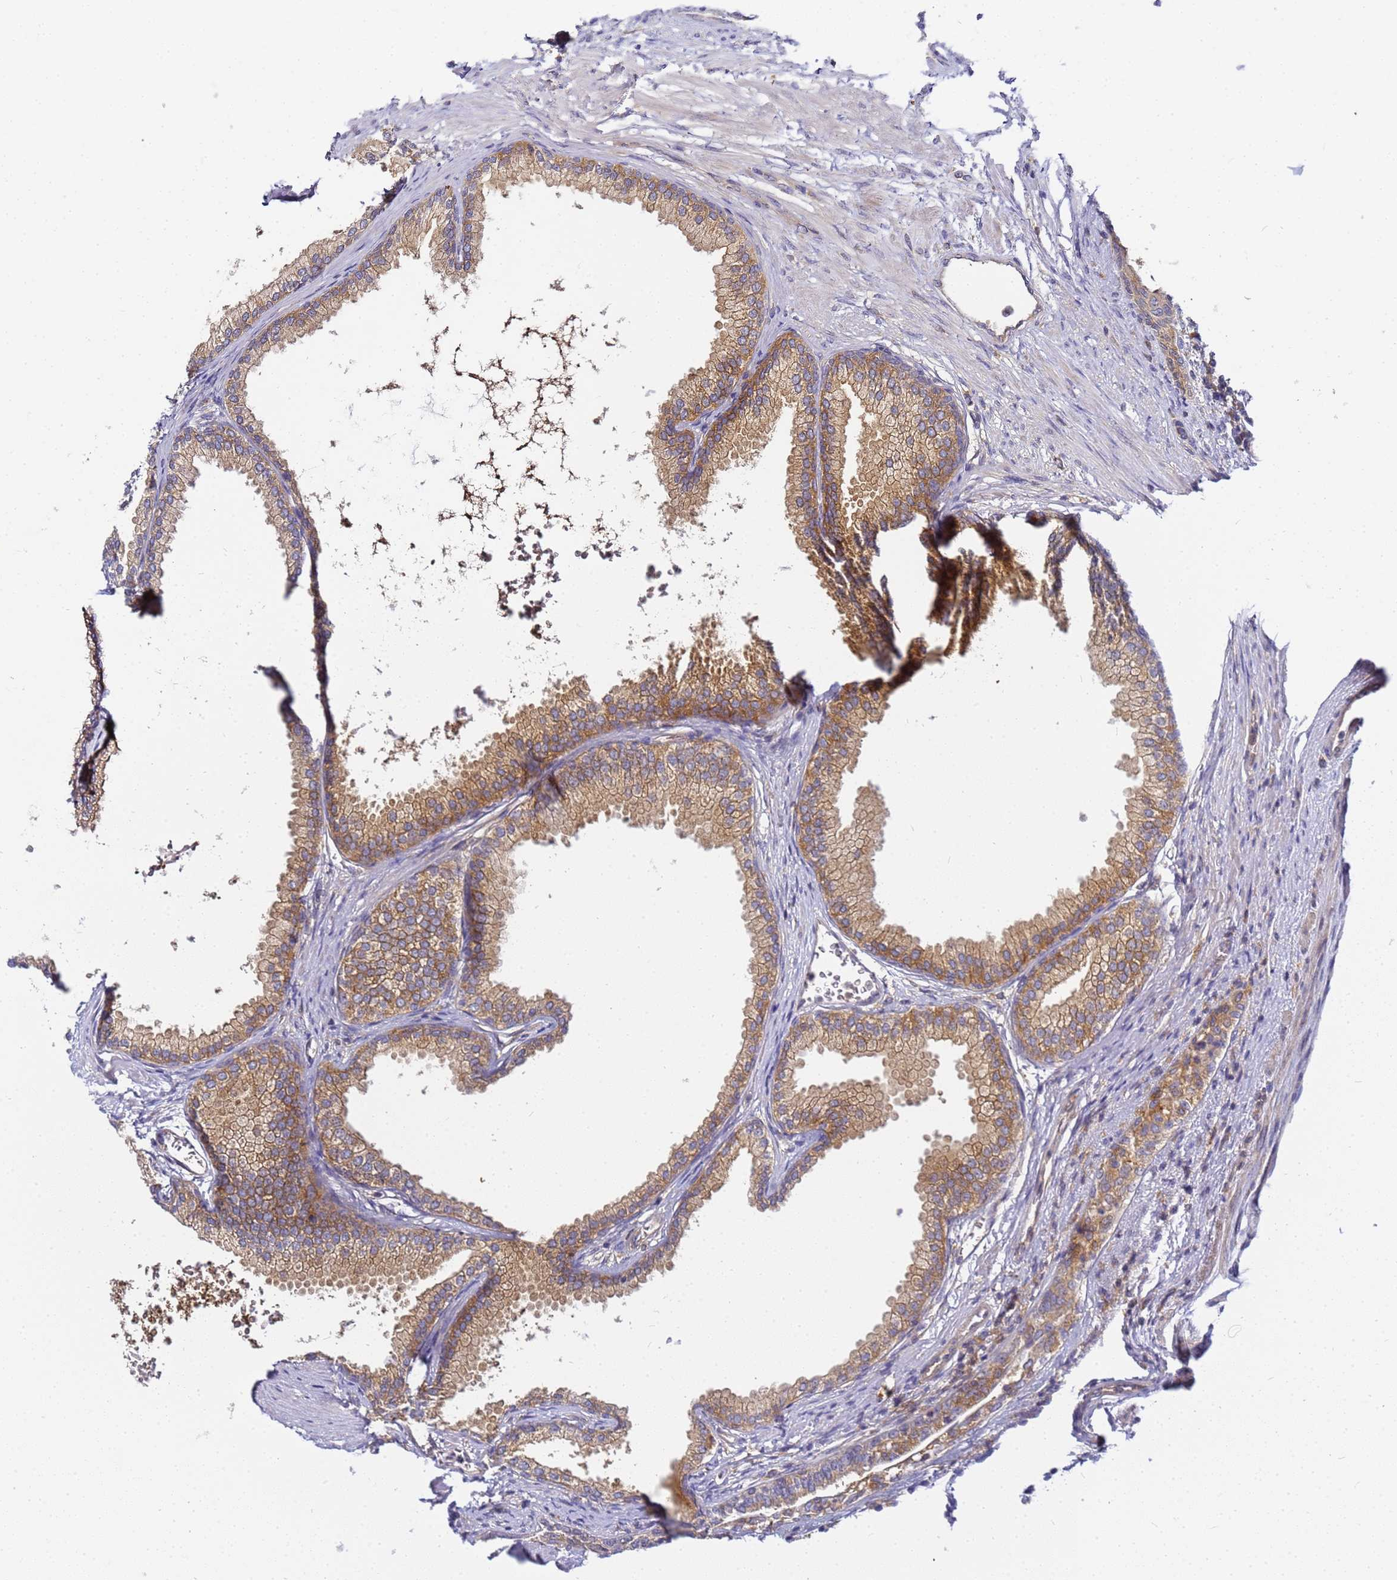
{"staining": {"intensity": "moderate", "quantity": ">75%", "location": "cytoplasmic/membranous"}, "tissue": "prostate", "cell_type": "Glandular cells", "image_type": "normal", "snomed": [{"axis": "morphology", "description": "Normal tissue, NOS"}, {"axis": "topography", "description": "Prostate"}], "caption": "This is a photomicrograph of immunohistochemistry staining of normal prostate, which shows moderate staining in the cytoplasmic/membranous of glandular cells.", "gene": "CHM", "patient": {"sex": "male", "age": 76}}